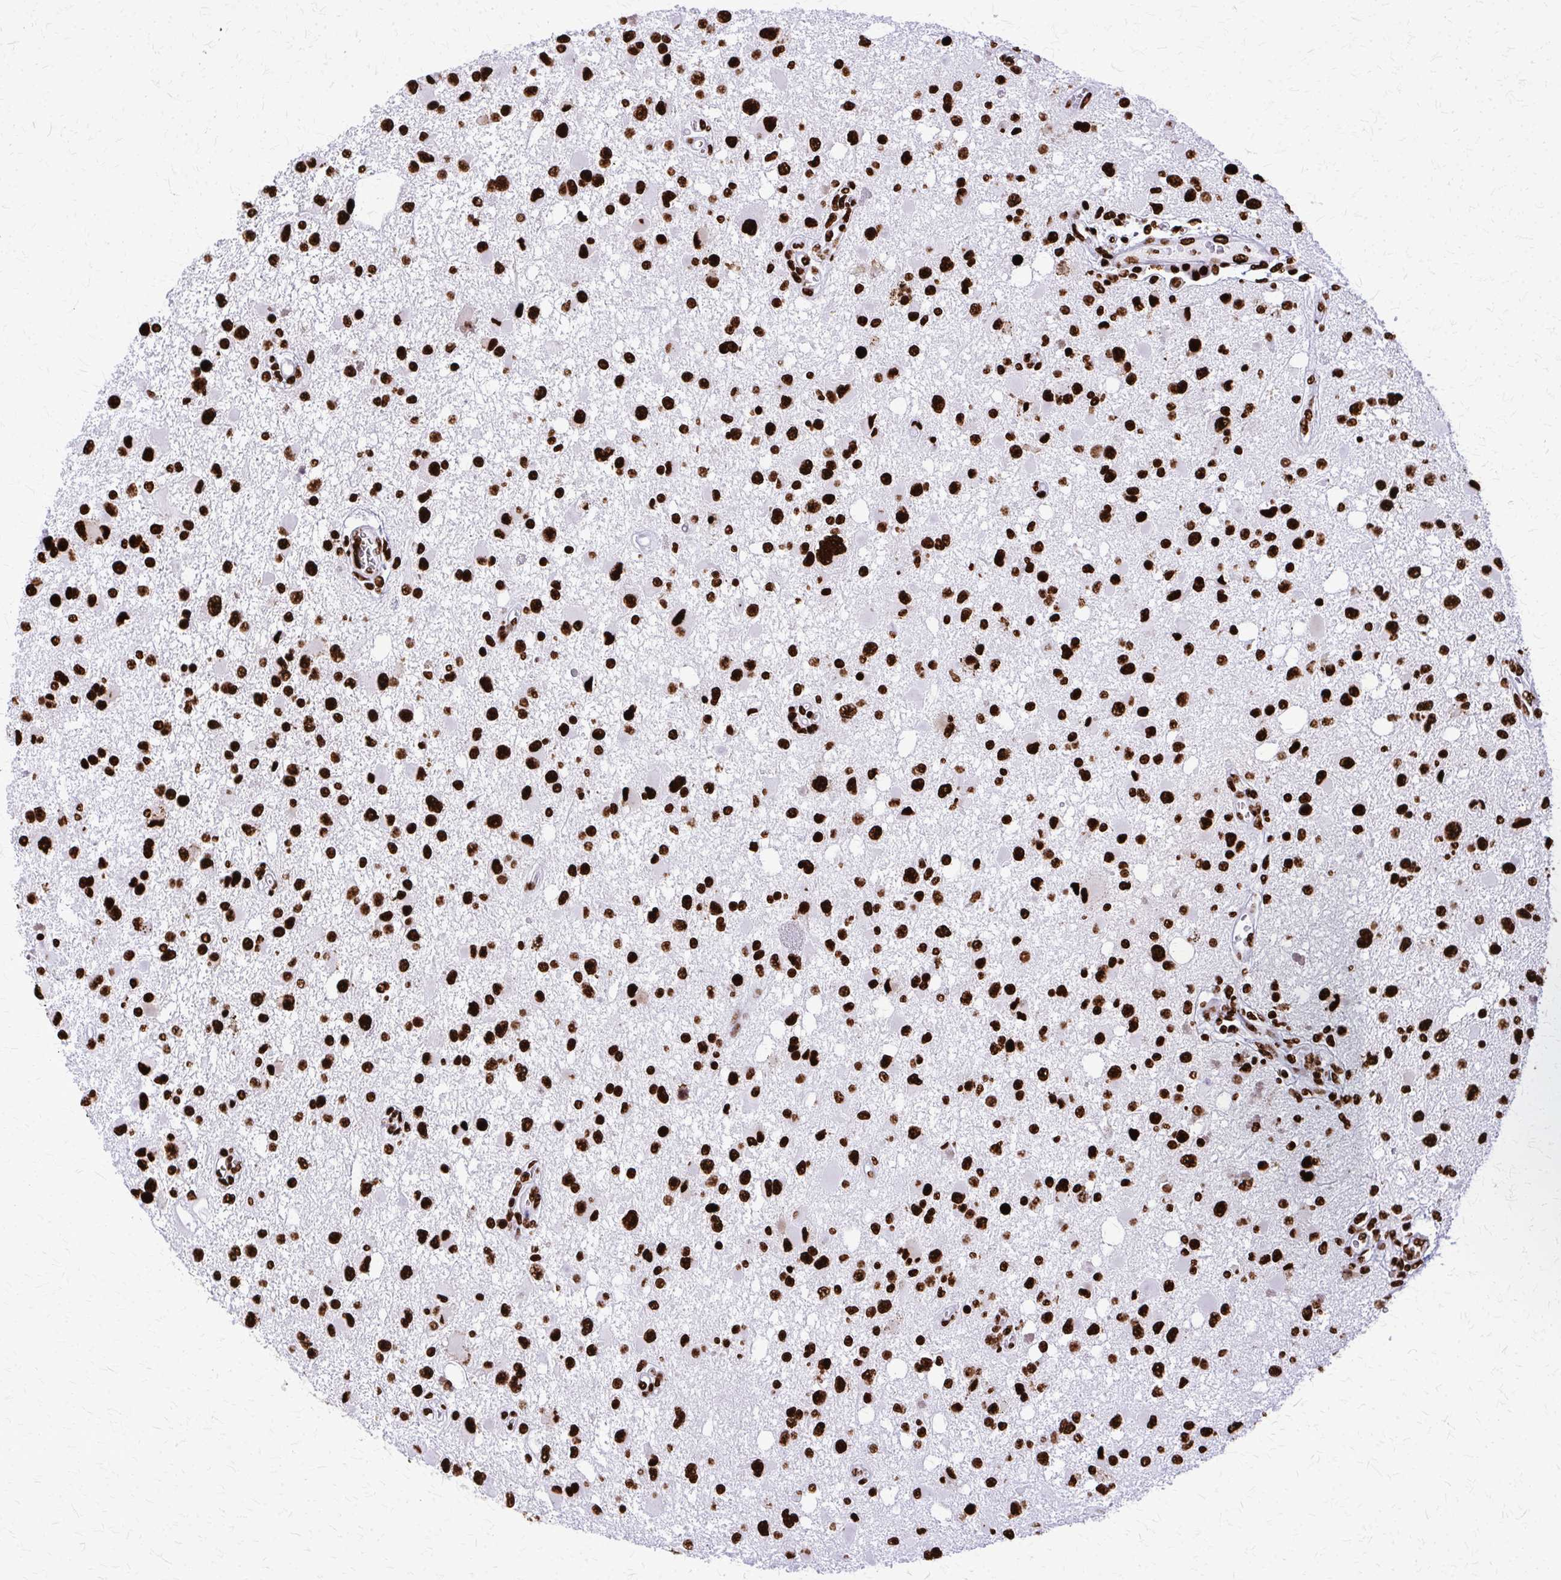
{"staining": {"intensity": "strong", "quantity": ">75%", "location": "nuclear"}, "tissue": "glioma", "cell_type": "Tumor cells", "image_type": "cancer", "snomed": [{"axis": "morphology", "description": "Glioma, malignant, High grade"}, {"axis": "topography", "description": "Brain"}], "caption": "Strong nuclear positivity for a protein is seen in about >75% of tumor cells of malignant high-grade glioma using IHC.", "gene": "SFPQ", "patient": {"sex": "male", "age": 53}}